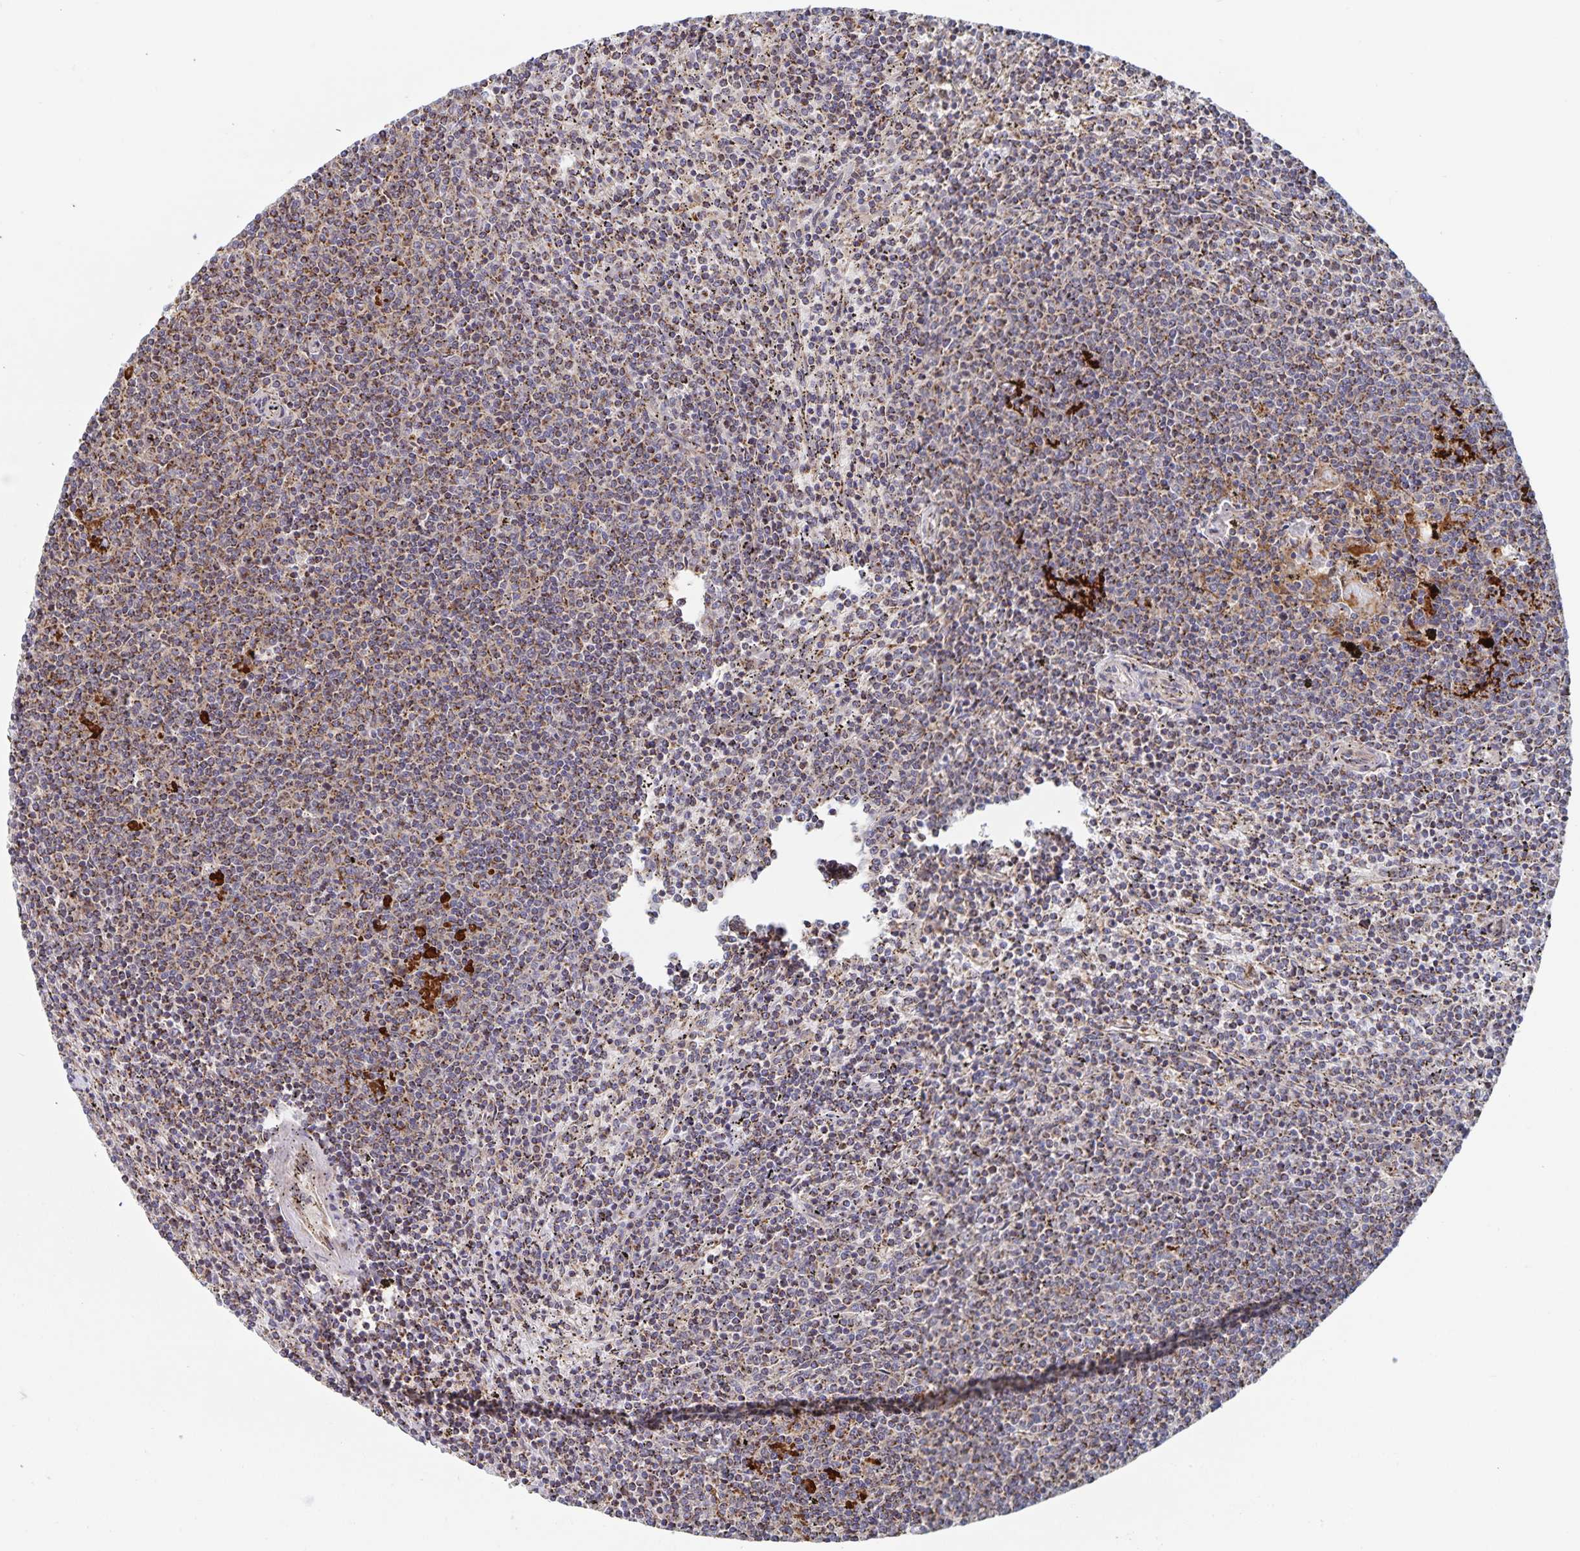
{"staining": {"intensity": "moderate", "quantity": ">75%", "location": "cytoplasmic/membranous"}, "tissue": "lymphoma", "cell_type": "Tumor cells", "image_type": "cancer", "snomed": [{"axis": "morphology", "description": "Malignant lymphoma, non-Hodgkin's type, Low grade"}, {"axis": "topography", "description": "Spleen"}], "caption": "Protein staining of lymphoma tissue displays moderate cytoplasmic/membranous positivity in approximately >75% of tumor cells. The staining is performed using DAB (3,3'-diaminobenzidine) brown chromogen to label protein expression. The nuclei are counter-stained blue using hematoxylin.", "gene": "ACACA", "patient": {"sex": "female", "age": 50}}